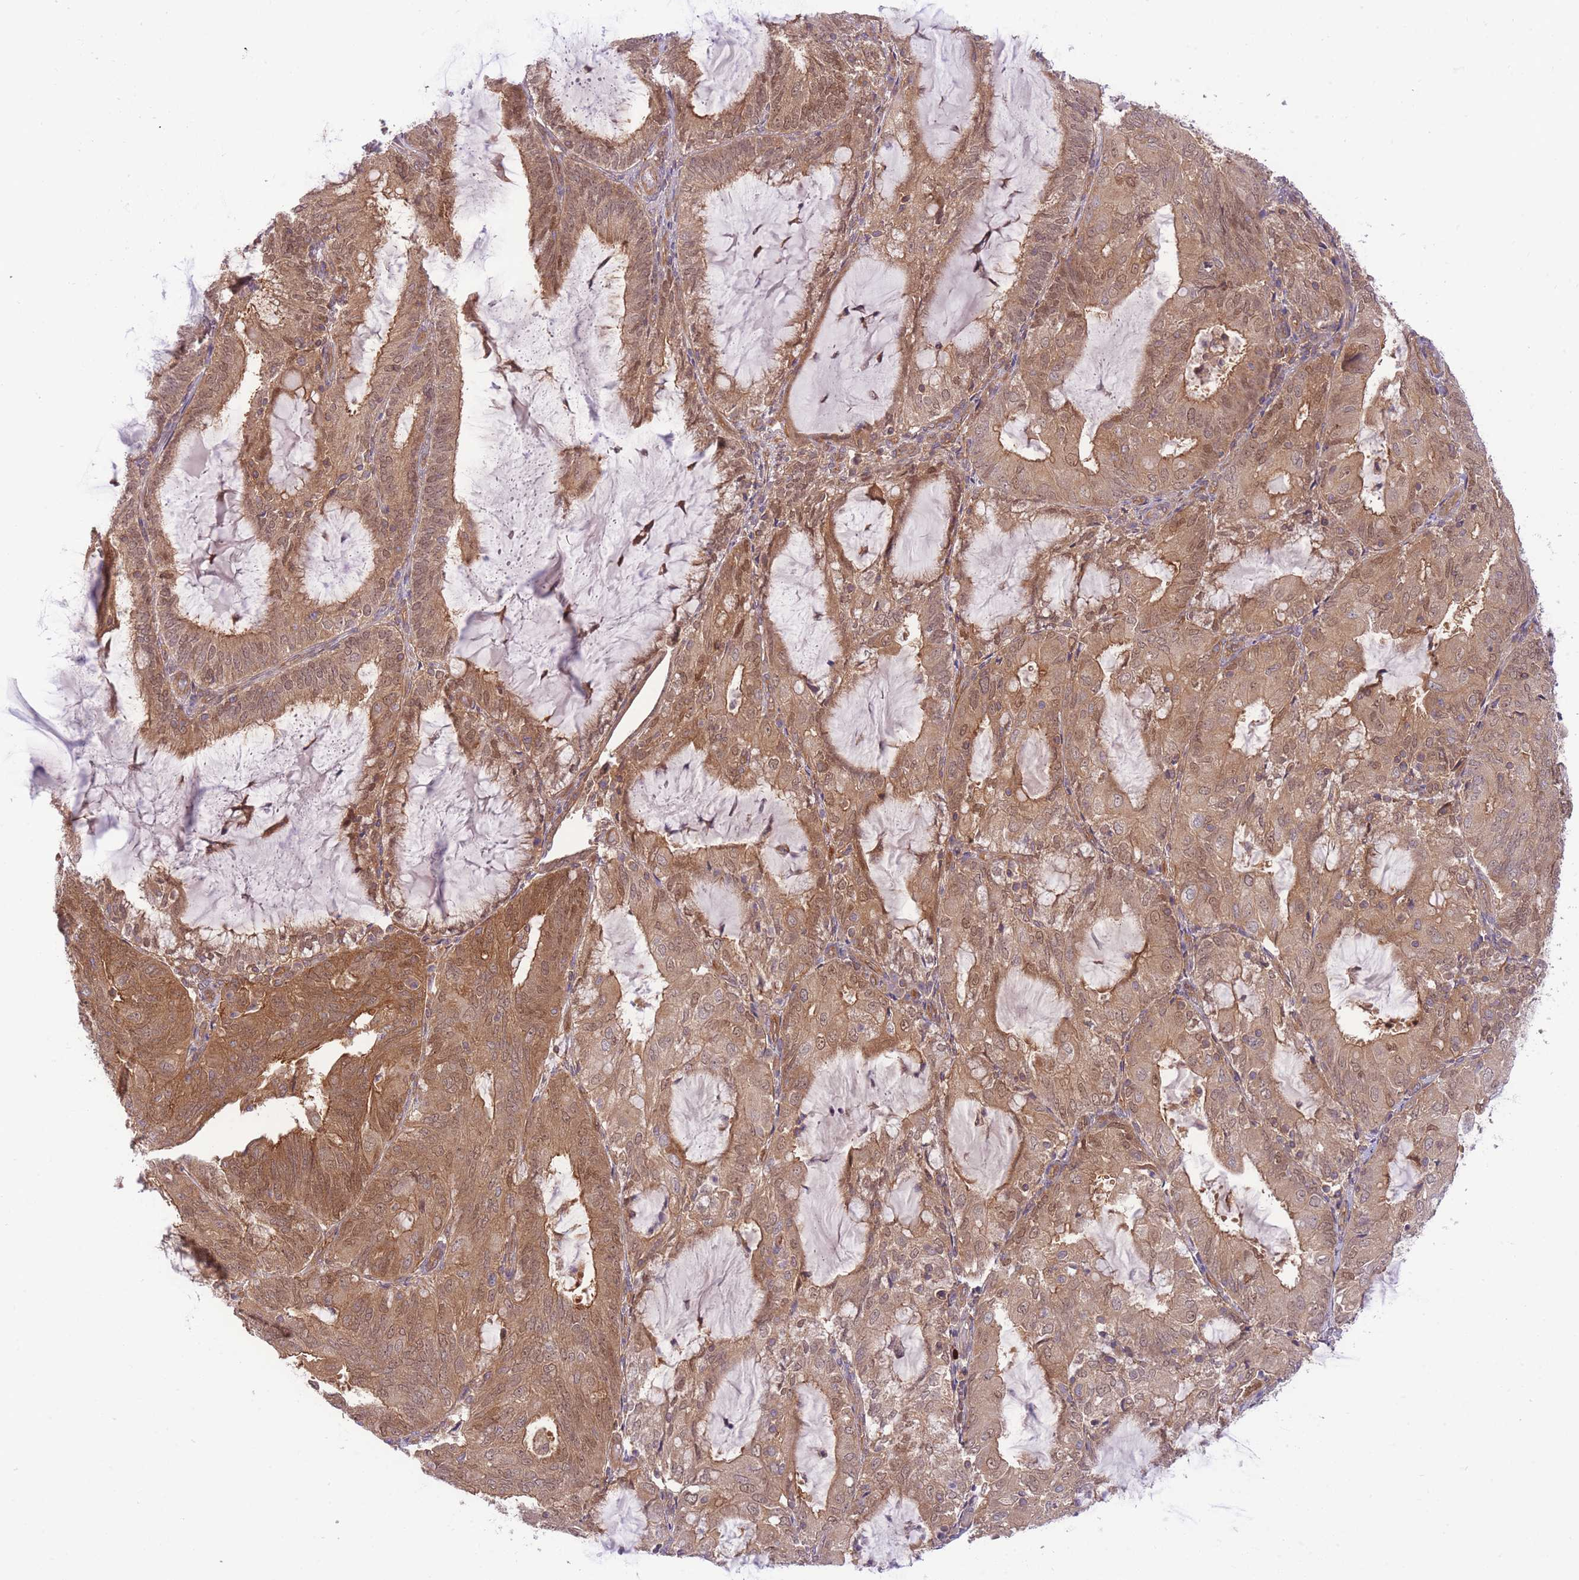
{"staining": {"intensity": "moderate", "quantity": ">75%", "location": "cytoplasmic/membranous,nuclear"}, "tissue": "endometrial cancer", "cell_type": "Tumor cells", "image_type": "cancer", "snomed": [{"axis": "morphology", "description": "Adenocarcinoma, NOS"}, {"axis": "topography", "description": "Endometrium"}], "caption": "Immunohistochemical staining of human endometrial cancer (adenocarcinoma) displays medium levels of moderate cytoplasmic/membranous and nuclear positivity in approximately >75% of tumor cells.", "gene": "PREP", "patient": {"sex": "female", "age": 81}}